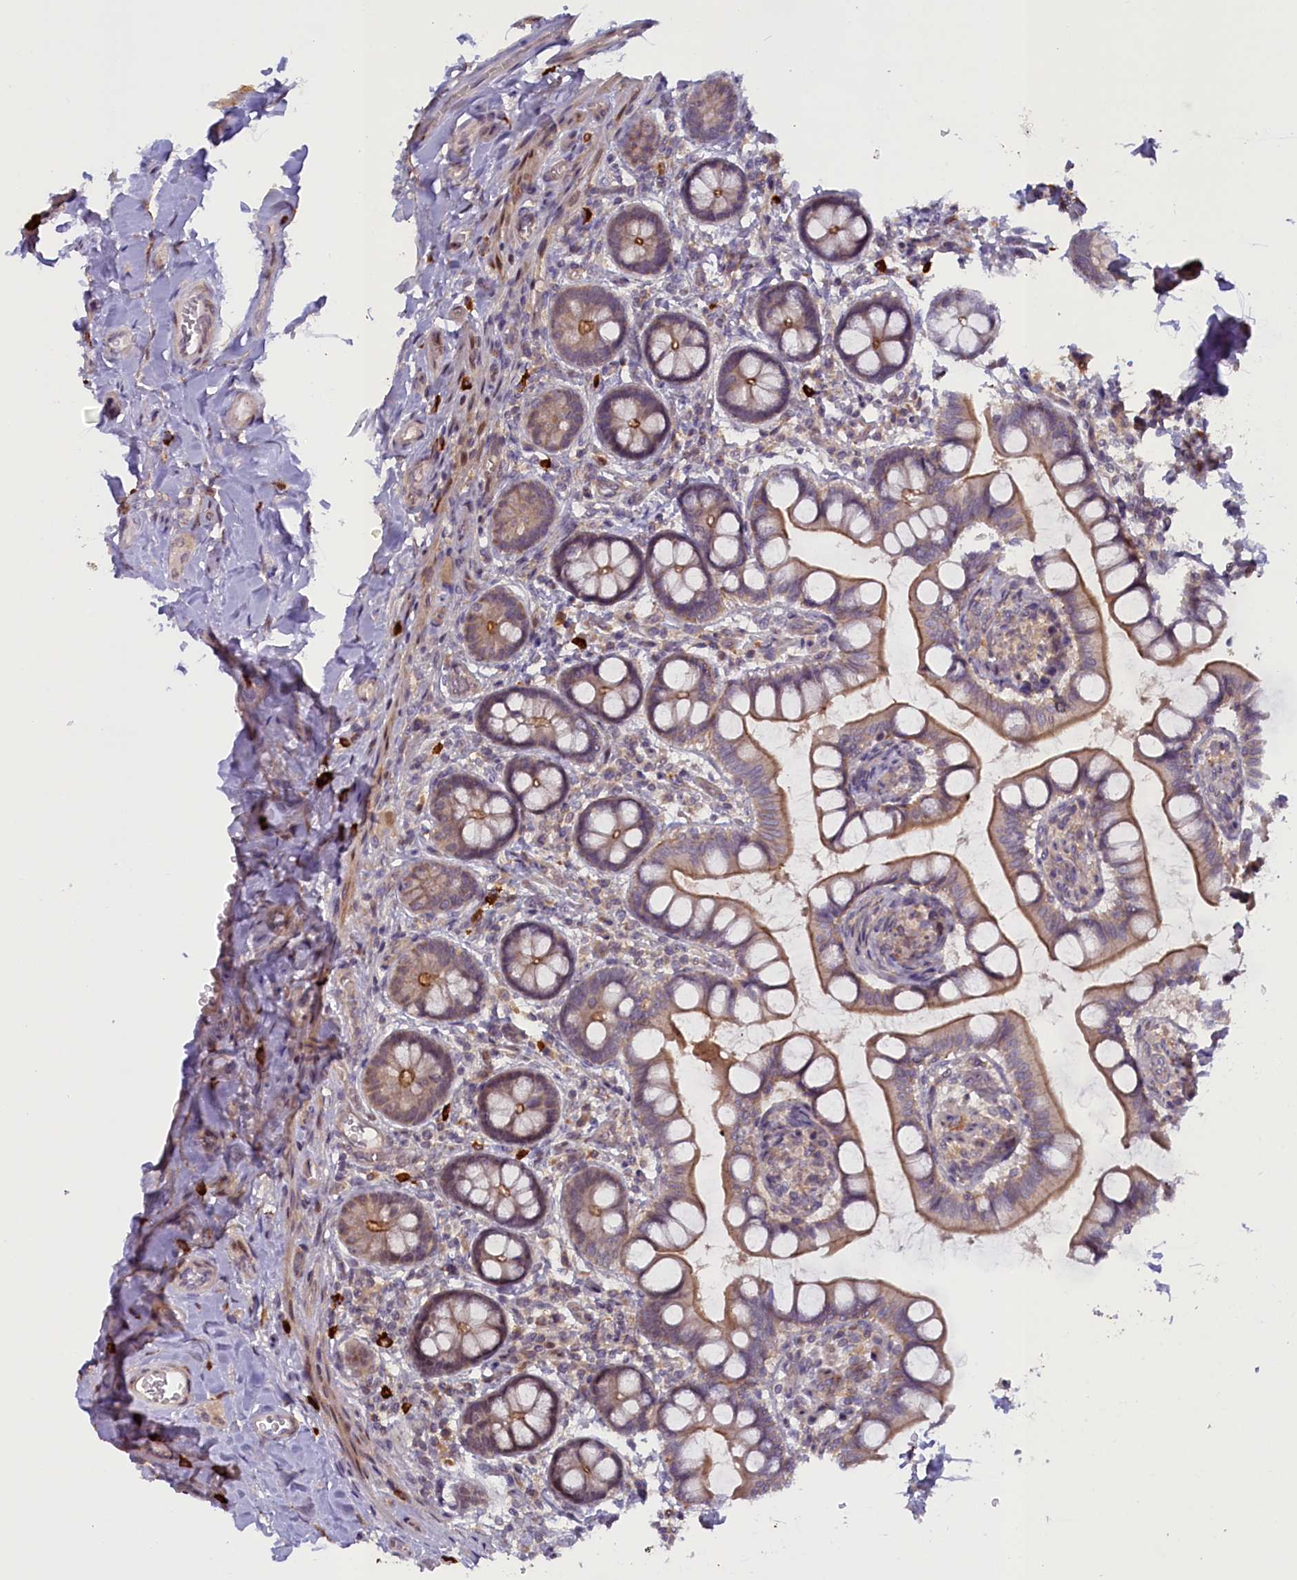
{"staining": {"intensity": "moderate", "quantity": ">75%", "location": "cytoplasmic/membranous"}, "tissue": "small intestine", "cell_type": "Glandular cells", "image_type": "normal", "snomed": [{"axis": "morphology", "description": "Normal tissue, NOS"}, {"axis": "topography", "description": "Small intestine"}], "caption": "A medium amount of moderate cytoplasmic/membranous expression is identified in approximately >75% of glandular cells in normal small intestine. (DAB IHC, brown staining for protein, blue staining for nuclei).", "gene": "CCL23", "patient": {"sex": "male", "age": 52}}